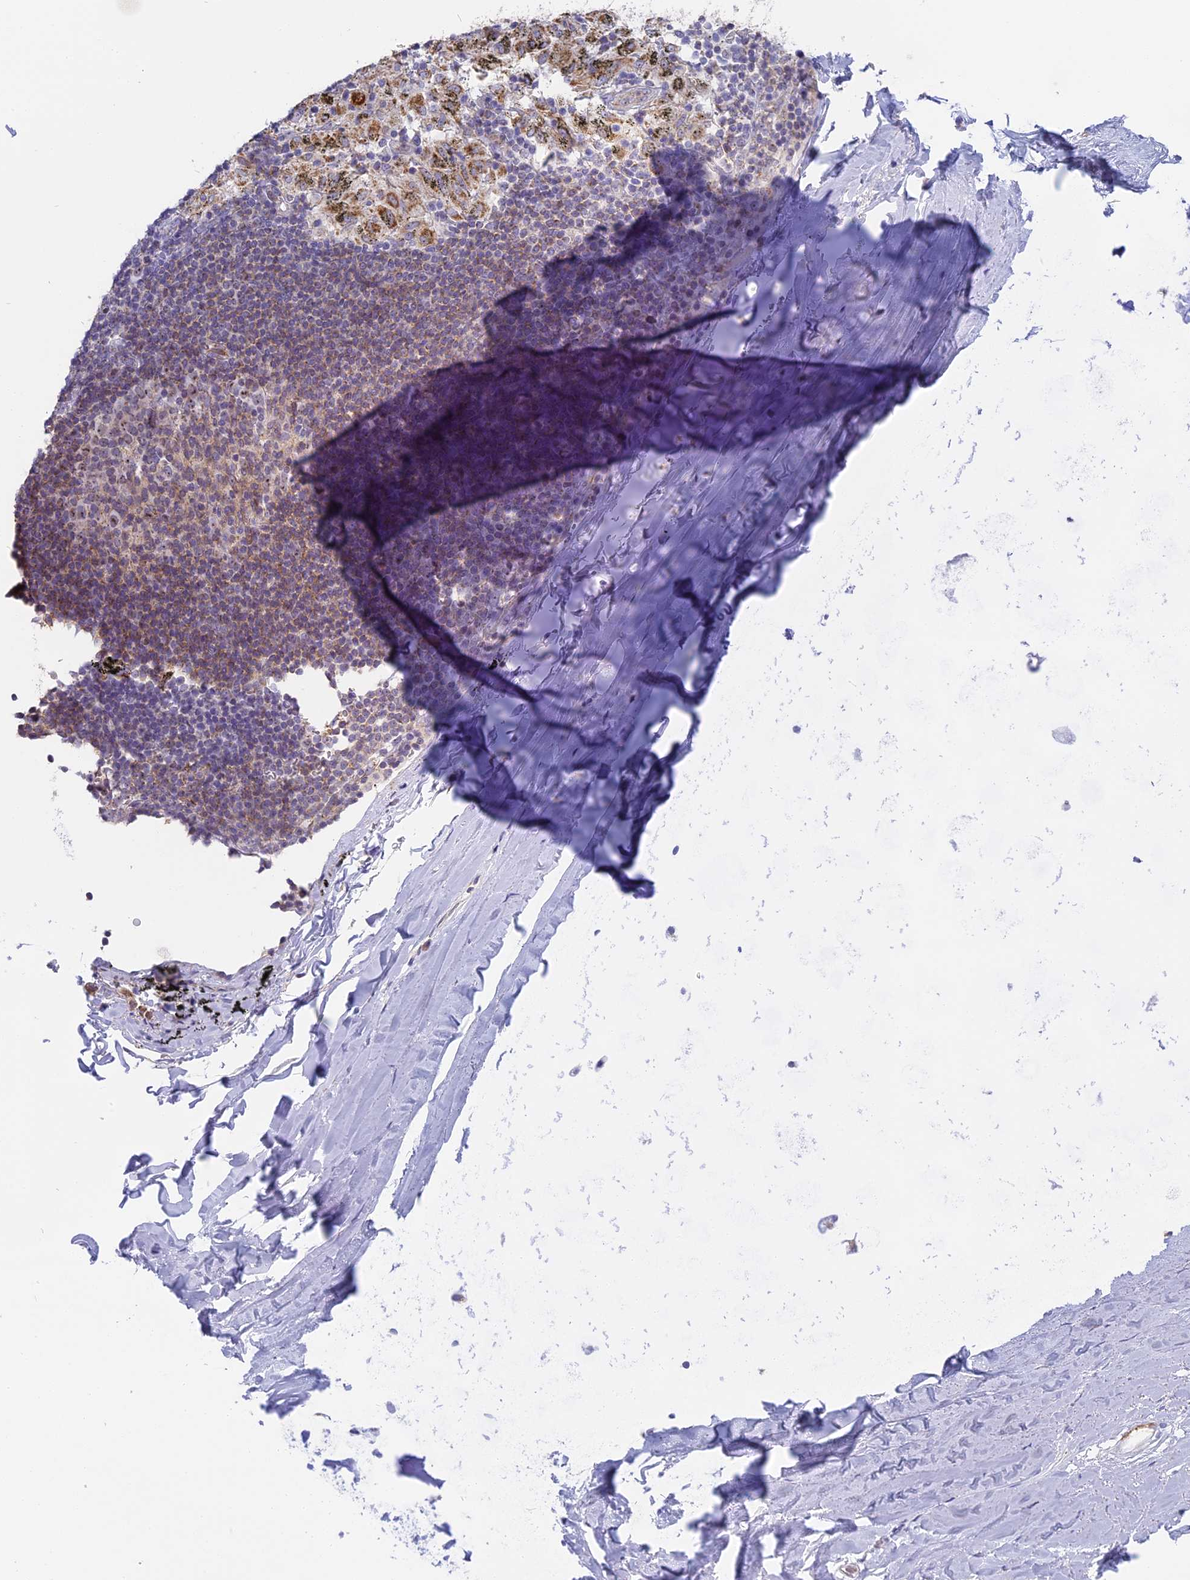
{"staining": {"intensity": "negative", "quantity": "none", "location": "none"}, "tissue": "adipose tissue", "cell_type": "Adipocytes", "image_type": "normal", "snomed": [{"axis": "morphology", "description": "Normal tissue, NOS"}, {"axis": "topography", "description": "Lymph node"}, {"axis": "topography", "description": "Bronchus"}], "caption": "Immunohistochemistry (IHC) of normal human adipose tissue exhibits no staining in adipocytes.", "gene": "DTWD1", "patient": {"sex": "male", "age": 63}}